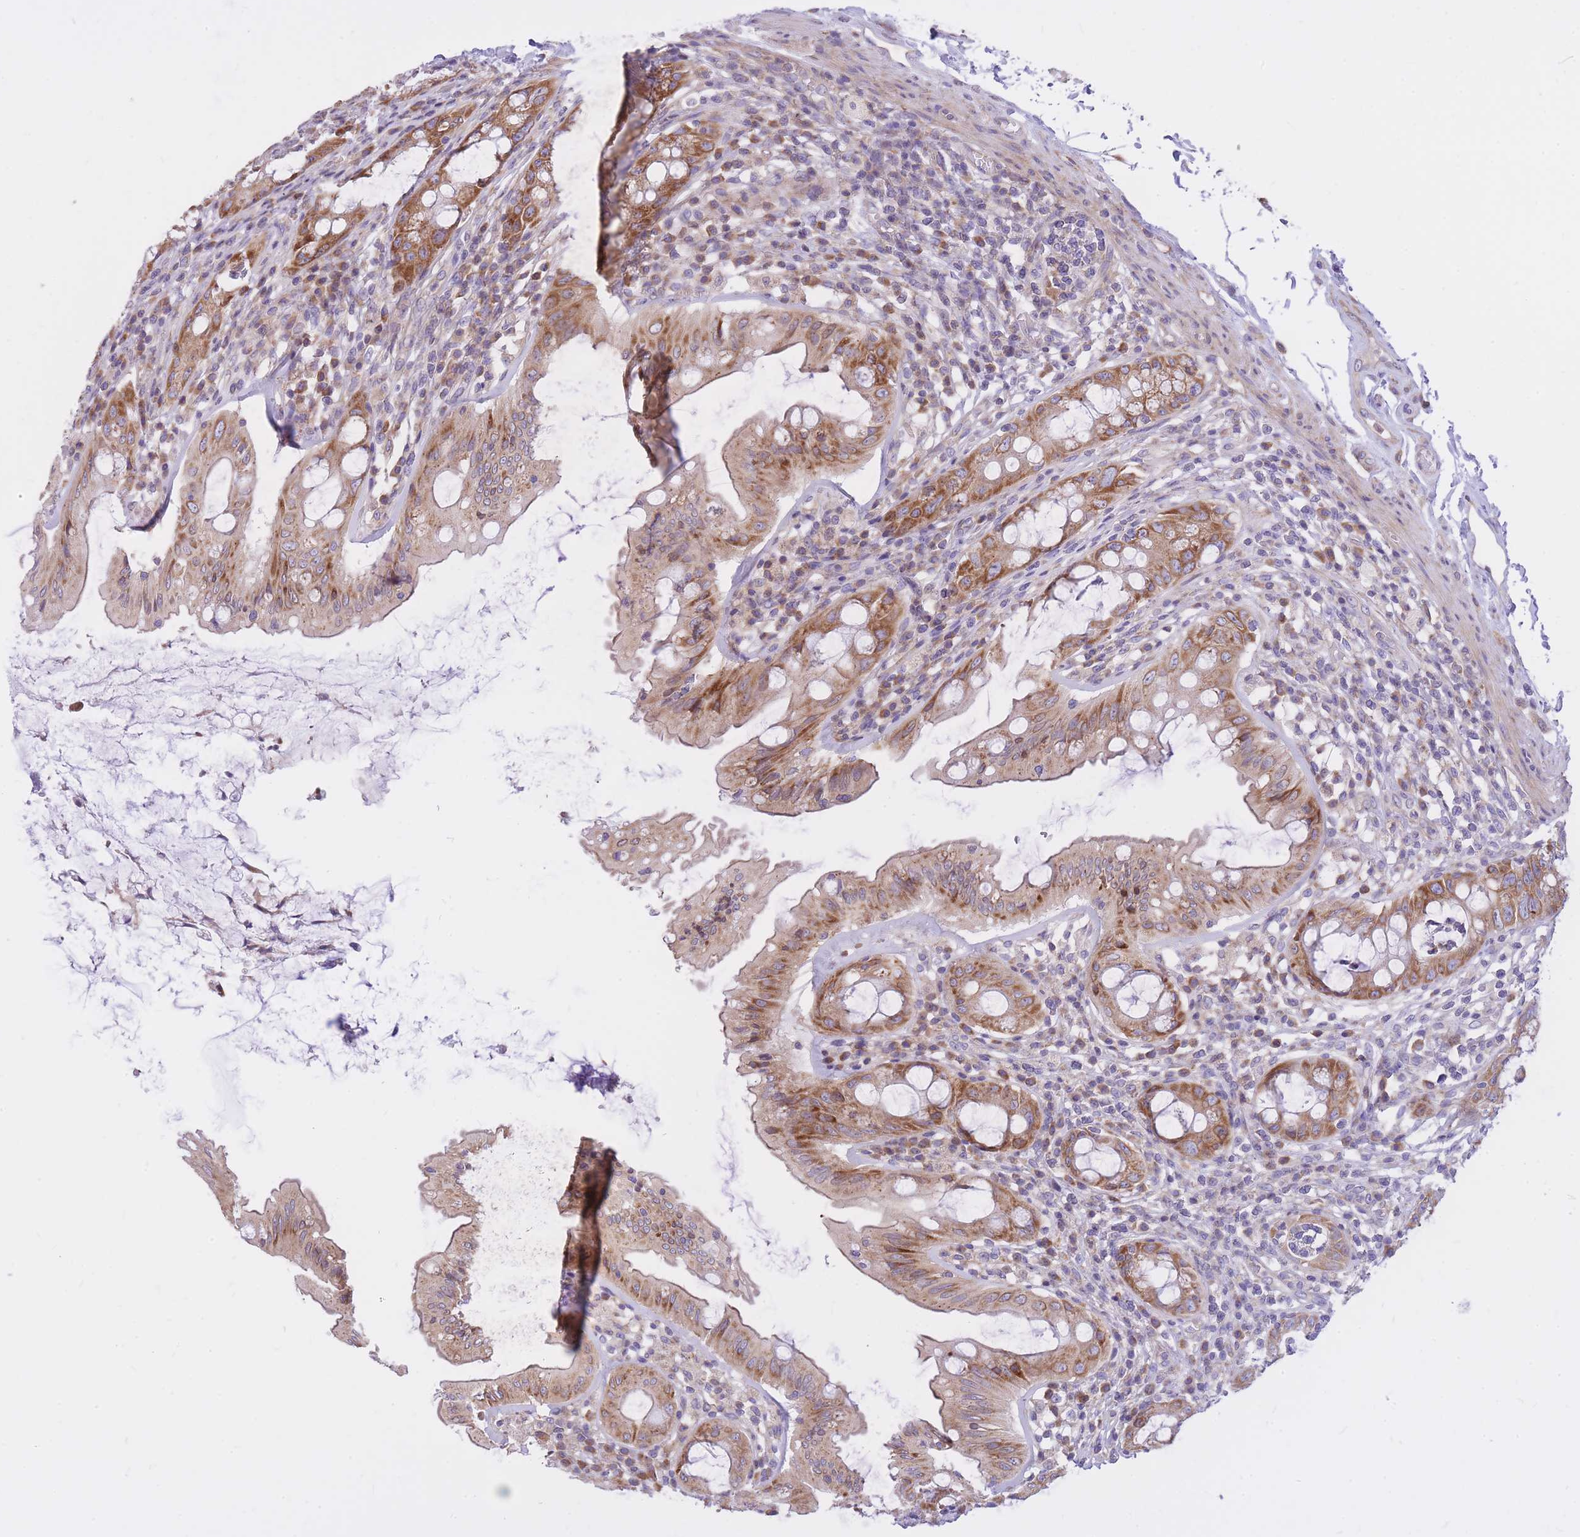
{"staining": {"intensity": "moderate", "quantity": ">75%", "location": "cytoplasmic/membranous"}, "tissue": "rectum", "cell_type": "Glandular cells", "image_type": "normal", "snomed": [{"axis": "morphology", "description": "Normal tissue, NOS"}, {"axis": "topography", "description": "Rectum"}], "caption": "Protein staining by IHC exhibits moderate cytoplasmic/membranous expression in about >75% of glandular cells in normal rectum.", "gene": "GBP7", "patient": {"sex": "female", "age": 57}}